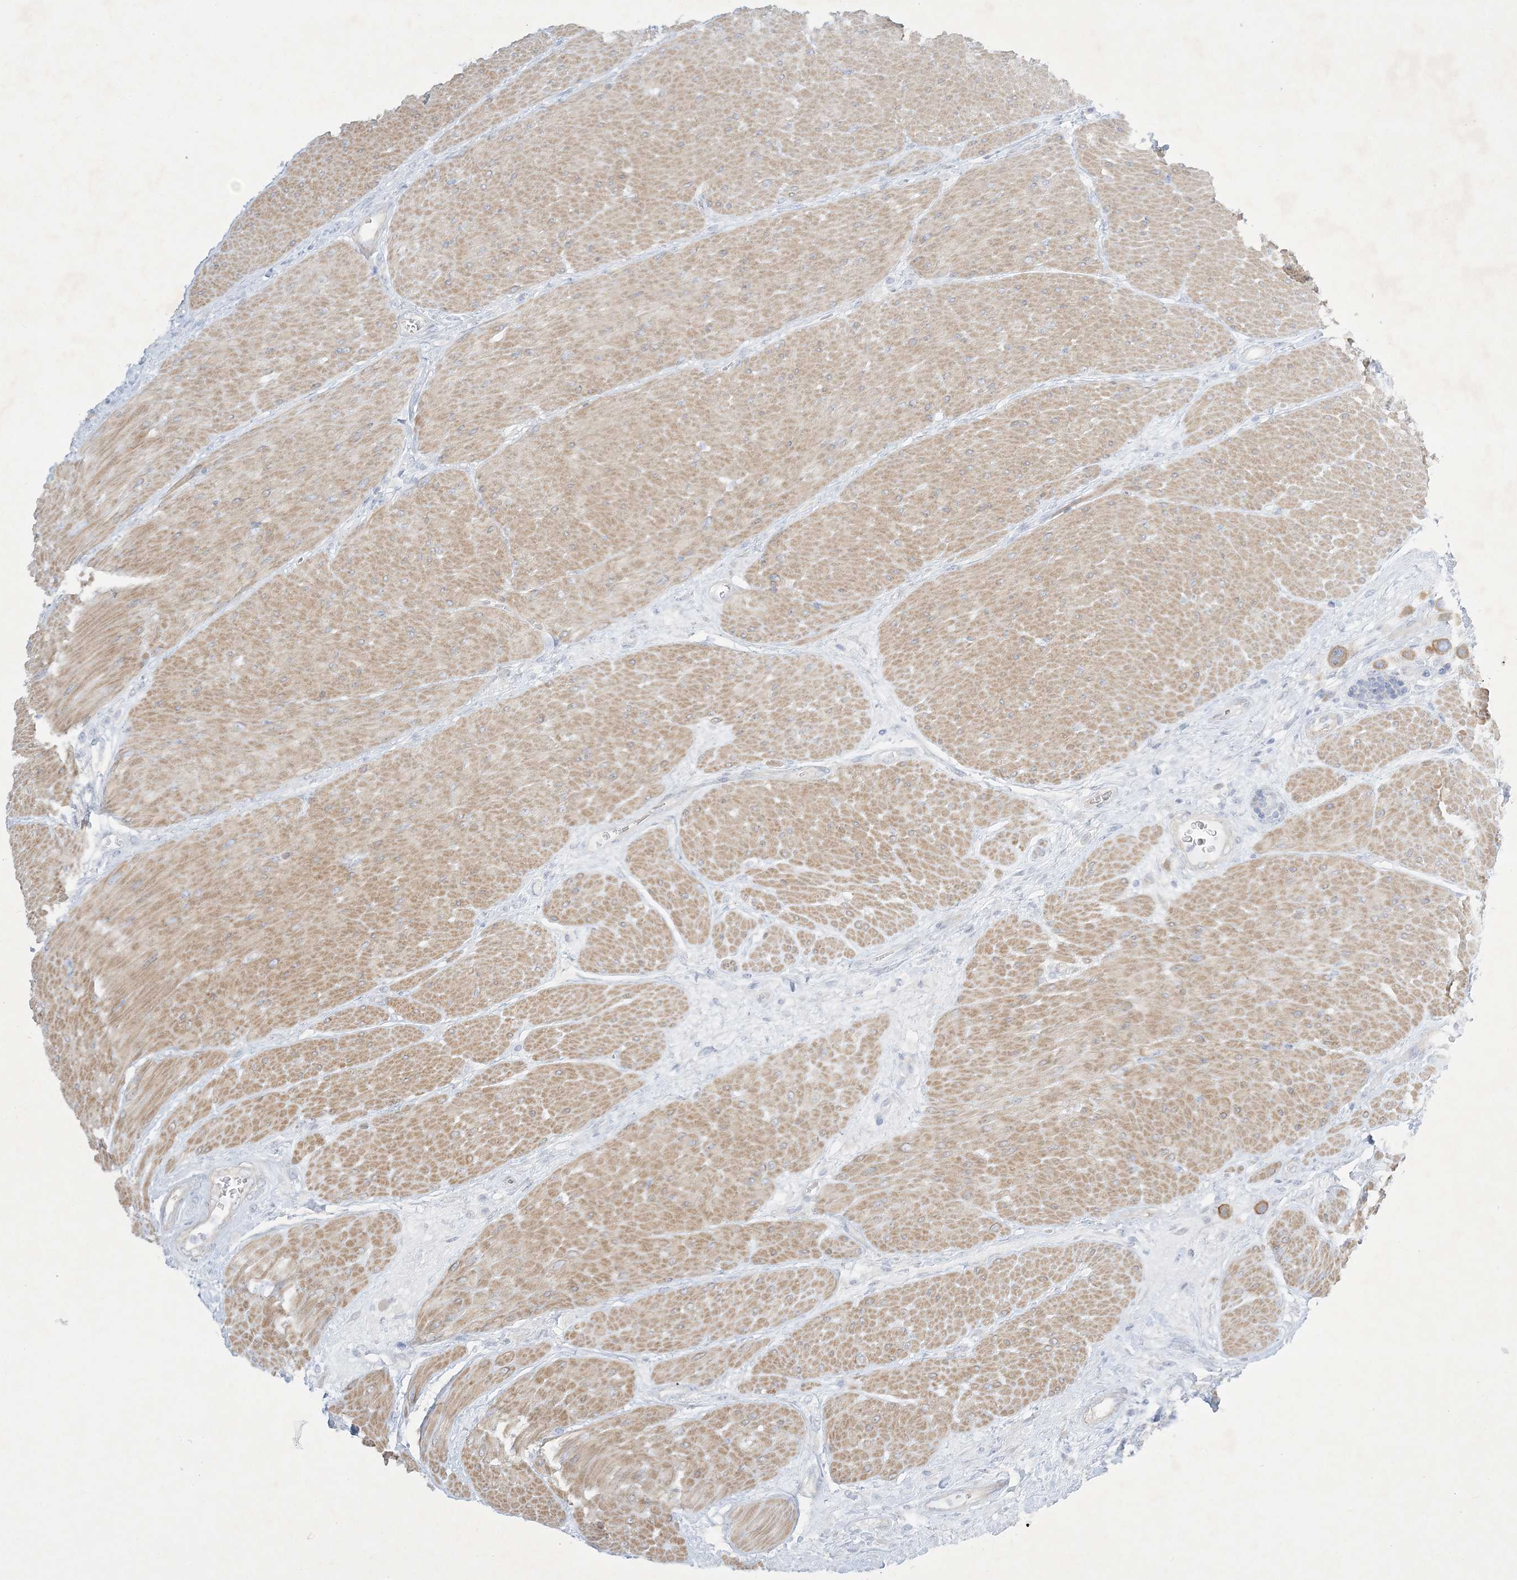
{"staining": {"intensity": "moderate", "quantity": ">75%", "location": "cytoplasmic/membranous"}, "tissue": "urothelial cancer", "cell_type": "Tumor cells", "image_type": "cancer", "snomed": [{"axis": "morphology", "description": "Urothelial carcinoma, High grade"}, {"axis": "topography", "description": "Urinary bladder"}], "caption": "Protein staining demonstrates moderate cytoplasmic/membranous expression in approximately >75% of tumor cells in urothelial cancer.", "gene": "FARSB", "patient": {"sex": "male", "age": 50}}